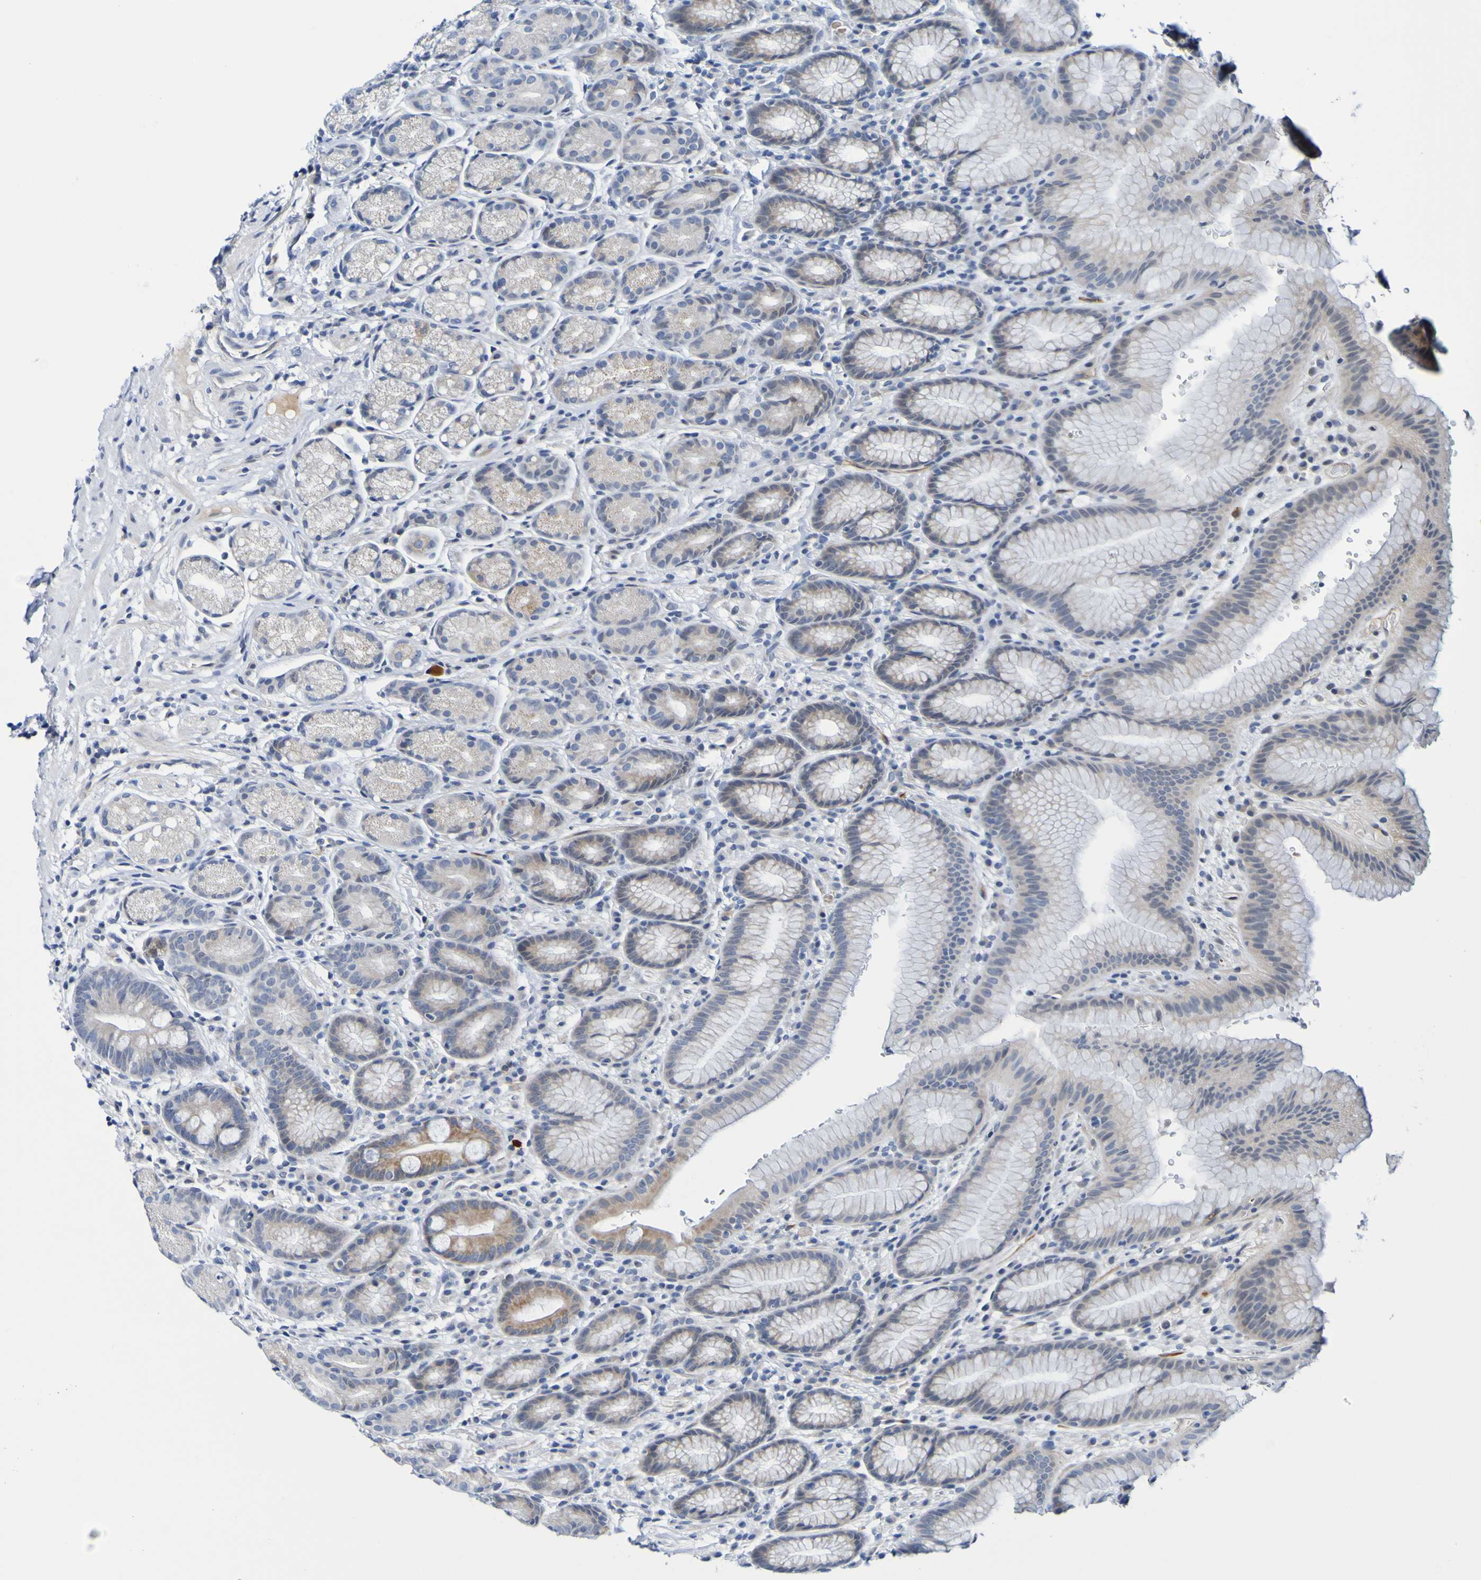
{"staining": {"intensity": "moderate", "quantity": "<25%", "location": "cytoplasmic/membranous"}, "tissue": "stomach", "cell_type": "Glandular cells", "image_type": "normal", "snomed": [{"axis": "morphology", "description": "Normal tissue, NOS"}, {"axis": "topography", "description": "Stomach, lower"}], "caption": "Stomach stained for a protein displays moderate cytoplasmic/membranous positivity in glandular cells. The protein is shown in brown color, while the nuclei are stained blue.", "gene": "VMA21", "patient": {"sex": "male", "age": 52}}